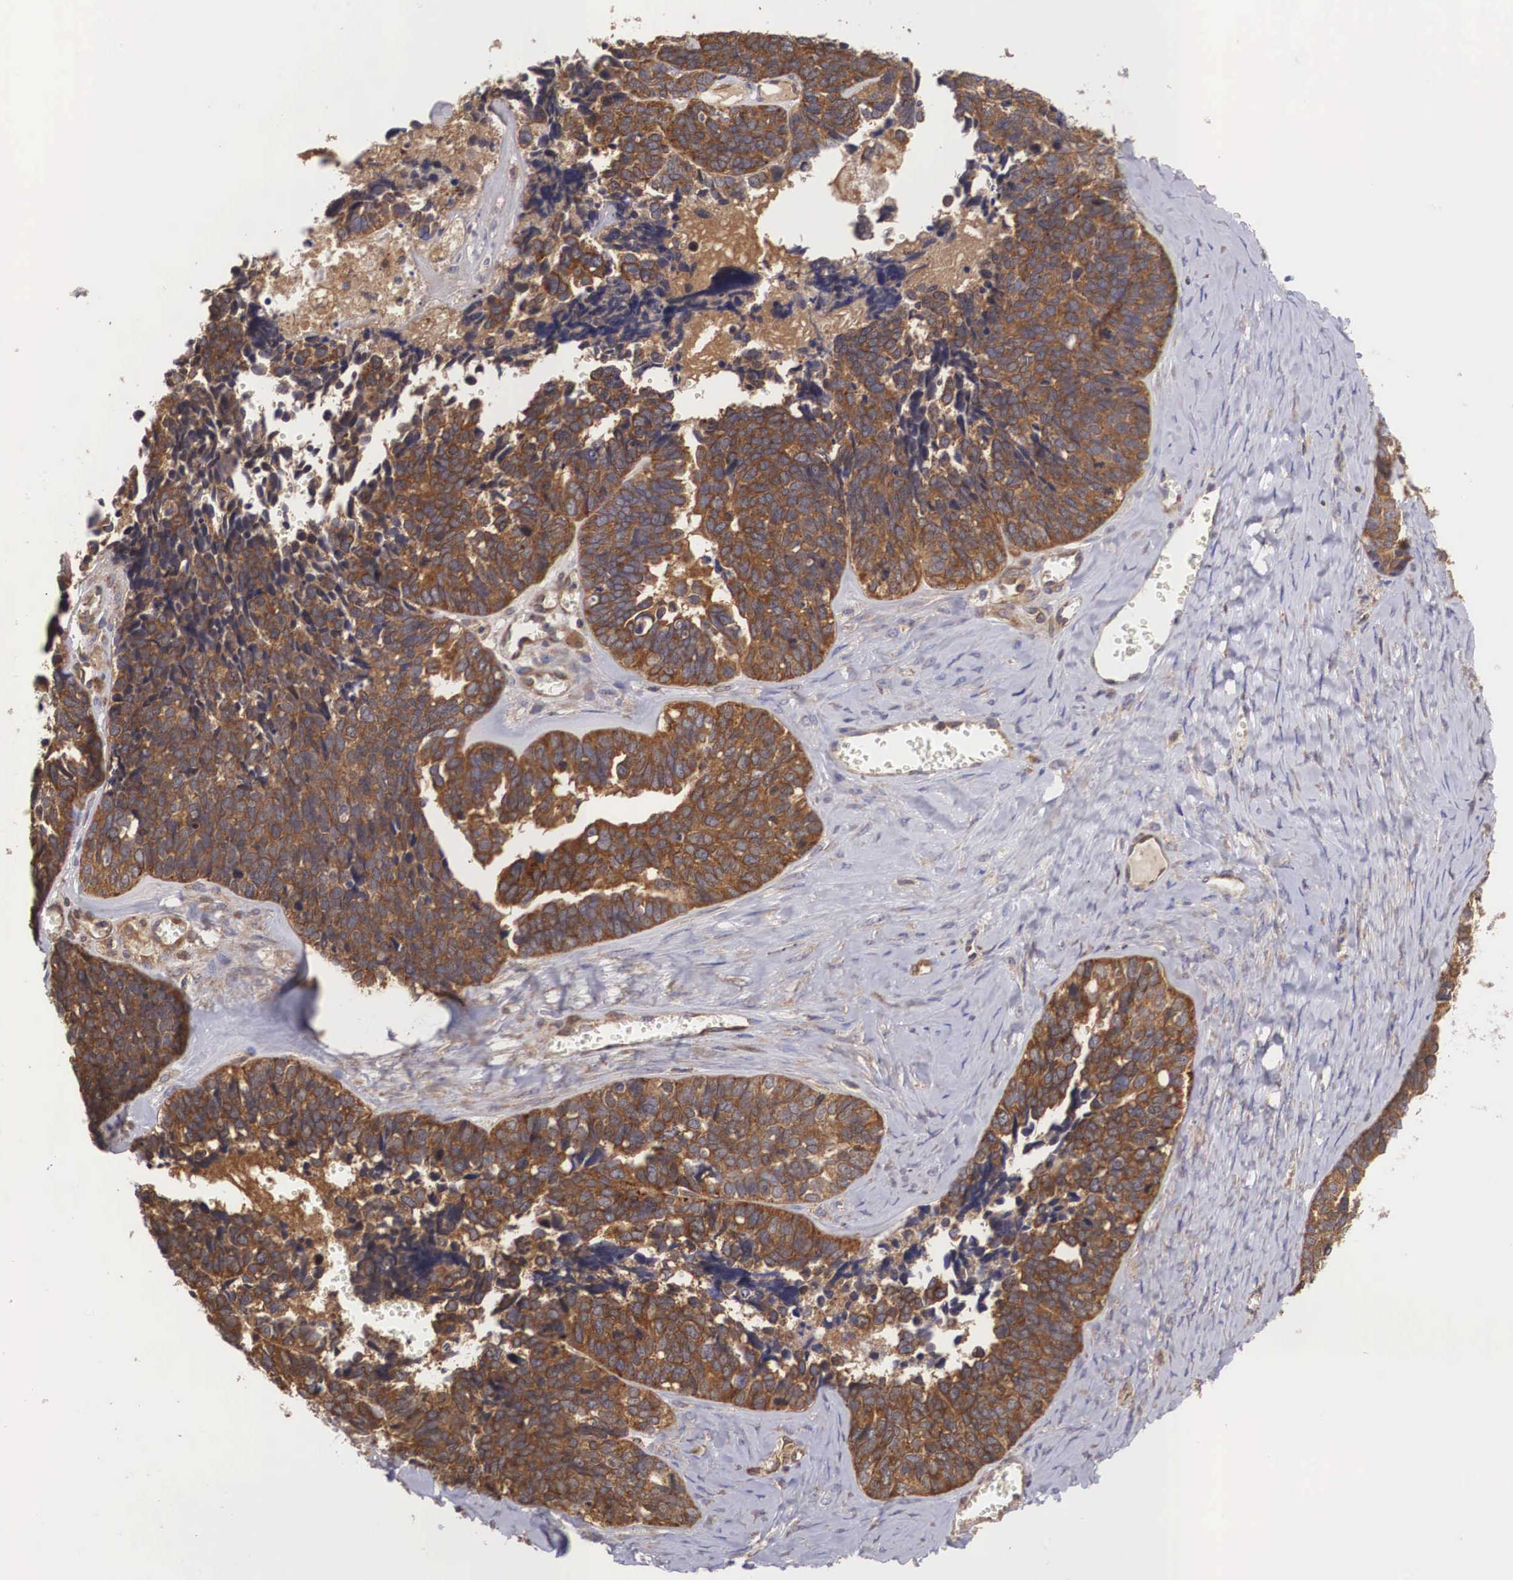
{"staining": {"intensity": "strong", "quantity": ">75%", "location": "cytoplasmic/membranous"}, "tissue": "ovarian cancer", "cell_type": "Tumor cells", "image_type": "cancer", "snomed": [{"axis": "morphology", "description": "Cystadenocarcinoma, serous, NOS"}, {"axis": "topography", "description": "Ovary"}], "caption": "Immunohistochemical staining of ovarian cancer (serous cystadenocarcinoma) exhibits high levels of strong cytoplasmic/membranous expression in approximately >75% of tumor cells. (DAB IHC, brown staining for protein, blue staining for nuclei).", "gene": "DHRS1", "patient": {"sex": "female", "age": 77}}